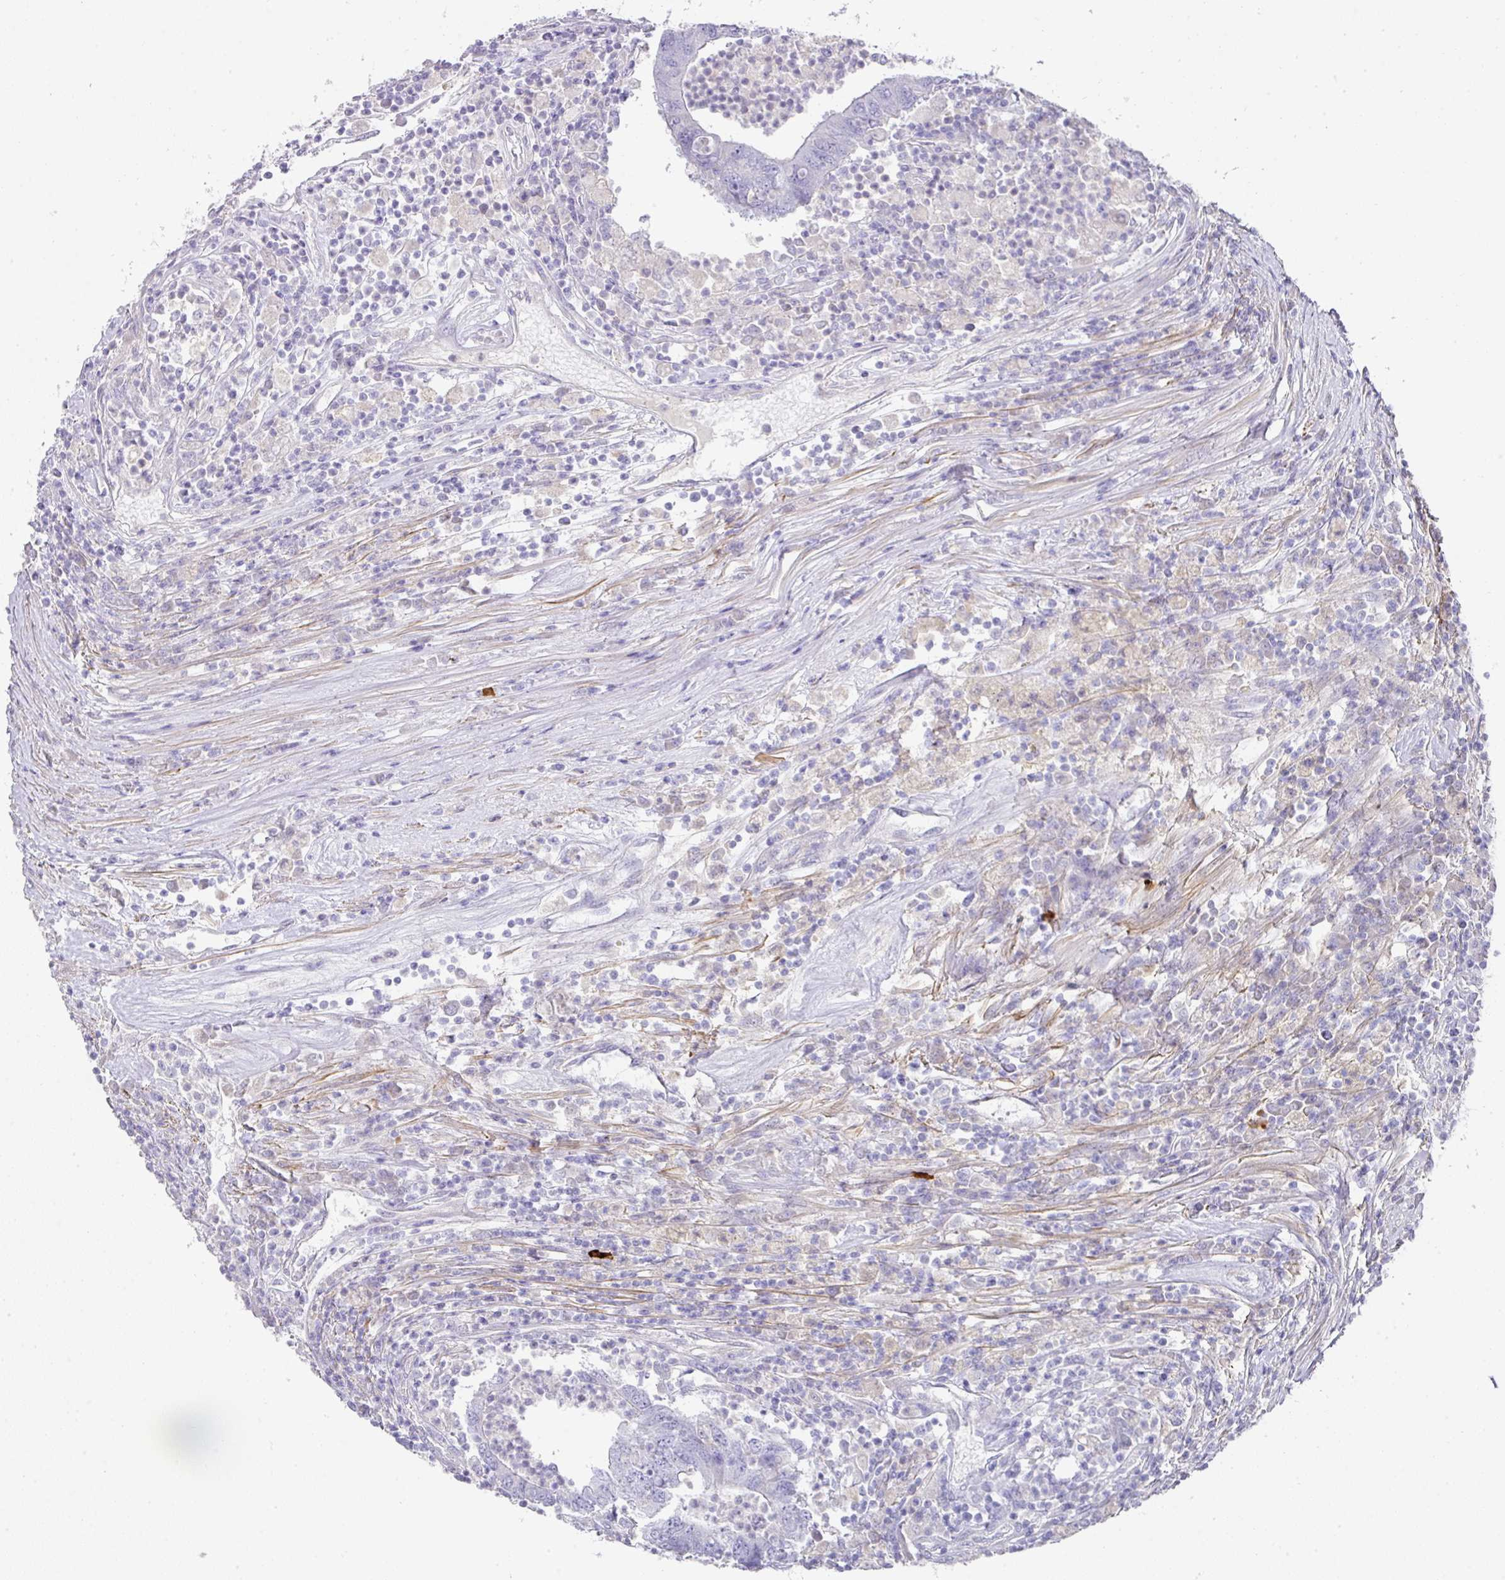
{"staining": {"intensity": "negative", "quantity": "none", "location": "none"}, "tissue": "colorectal cancer", "cell_type": "Tumor cells", "image_type": "cancer", "snomed": [{"axis": "morphology", "description": "Adenocarcinoma, NOS"}, {"axis": "topography", "description": "Colon"}], "caption": "Tumor cells are negative for protein expression in human colorectal cancer (adenocarcinoma).", "gene": "TARM1", "patient": {"sex": "female", "age": 48}}